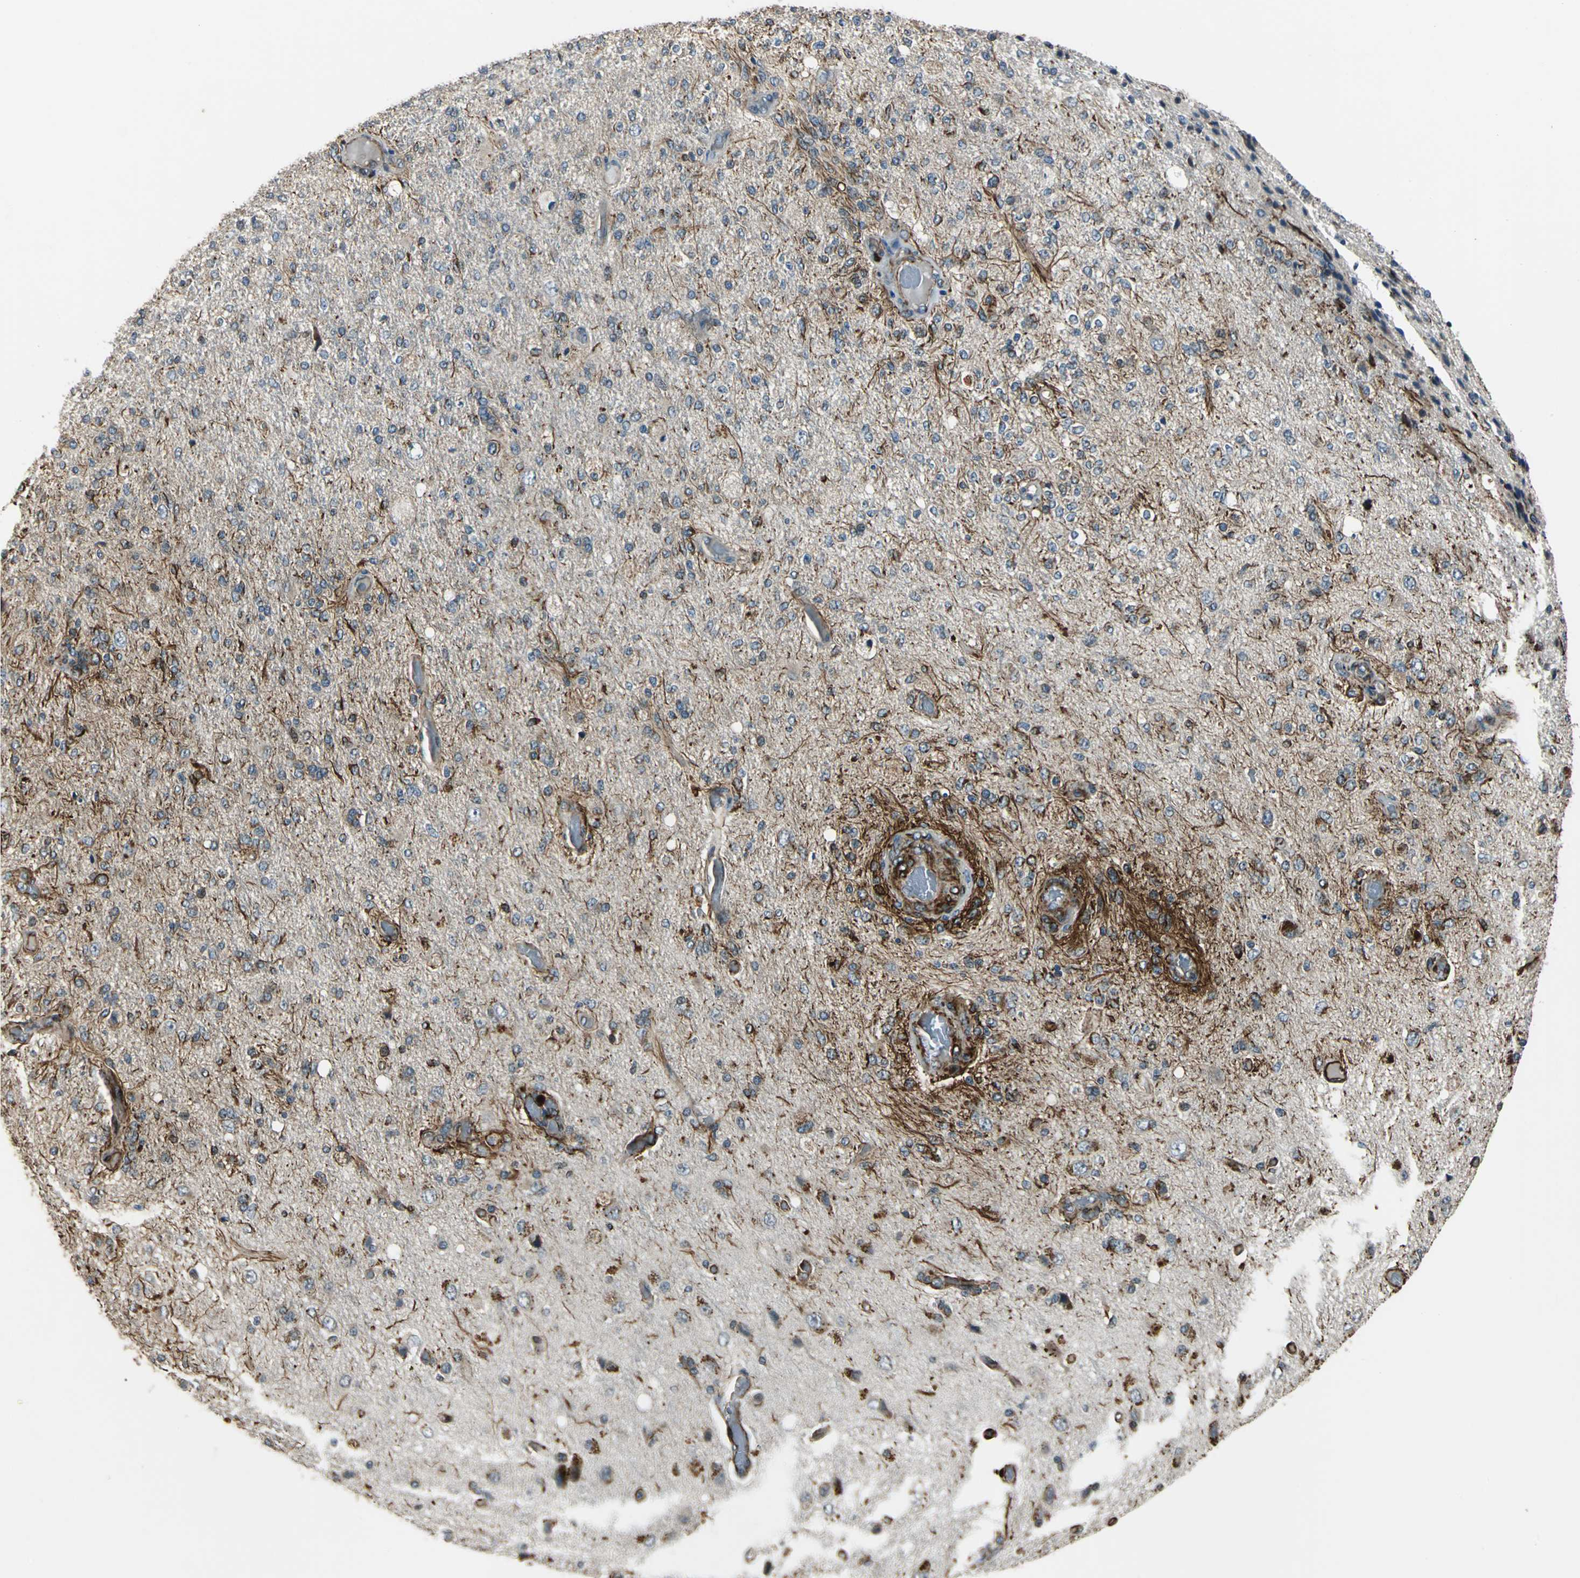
{"staining": {"intensity": "moderate", "quantity": "25%-75%", "location": "cytoplasmic/membranous"}, "tissue": "glioma", "cell_type": "Tumor cells", "image_type": "cancer", "snomed": [{"axis": "morphology", "description": "Normal tissue, NOS"}, {"axis": "morphology", "description": "Glioma, malignant, High grade"}, {"axis": "topography", "description": "Cerebral cortex"}], "caption": "High-grade glioma (malignant) was stained to show a protein in brown. There is medium levels of moderate cytoplasmic/membranous staining in approximately 25%-75% of tumor cells.", "gene": "EXD2", "patient": {"sex": "male", "age": 77}}